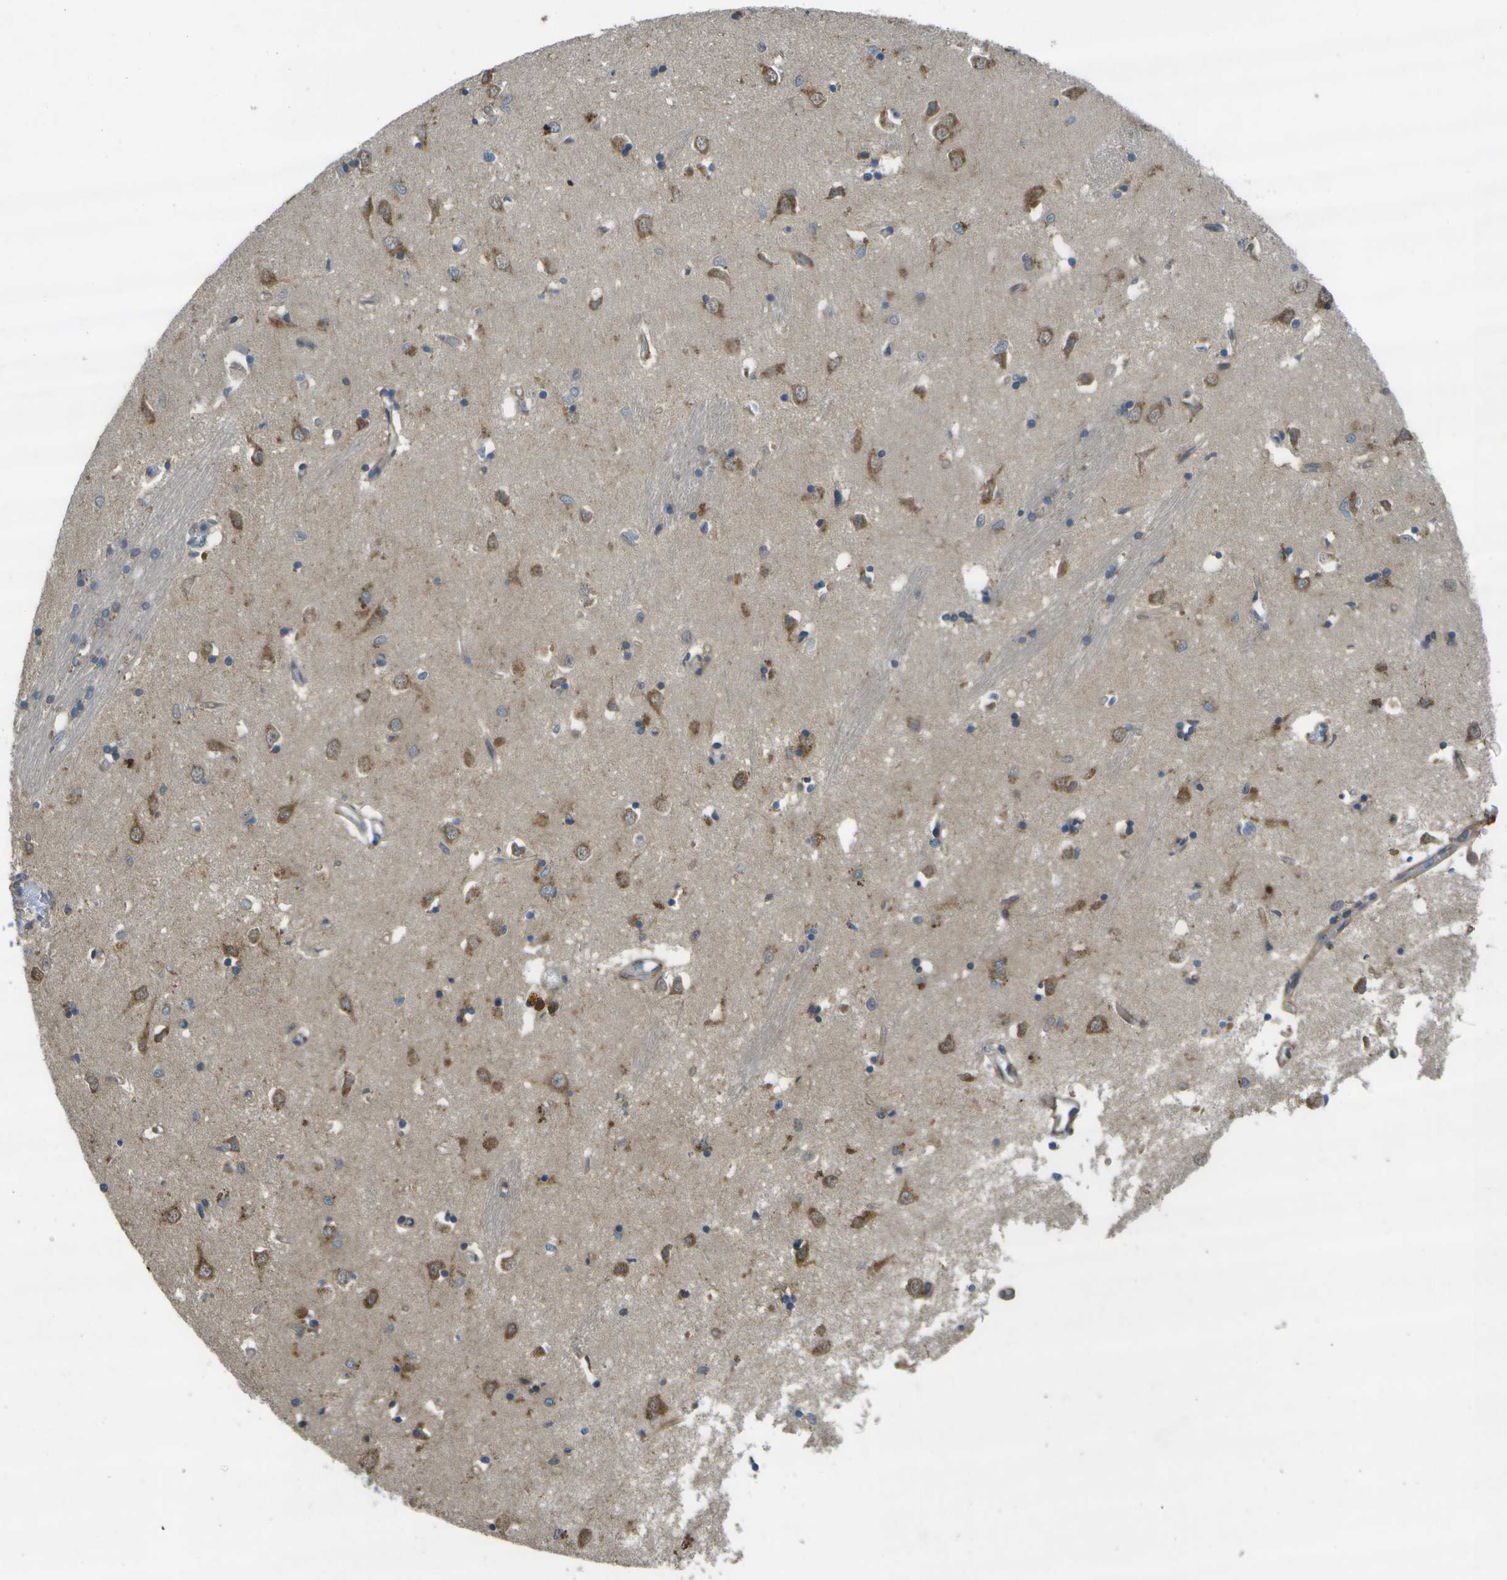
{"staining": {"intensity": "moderate", "quantity": "25%-75%", "location": "cytoplasmic/membranous,nuclear"}, "tissue": "caudate", "cell_type": "Glial cells", "image_type": "normal", "snomed": [{"axis": "morphology", "description": "Normal tissue, NOS"}, {"axis": "topography", "description": "Lateral ventricle wall"}], "caption": "Immunohistochemical staining of unremarkable caudate demonstrates 25%-75% levels of moderate cytoplasmic/membranous,nuclear protein expression in approximately 25%-75% of glial cells. The staining was performed using DAB (3,3'-diaminobenzidine), with brown indicating positive protein expression. Nuclei are stained blue with hematoxylin.", "gene": "GANC", "patient": {"sex": "female", "age": 19}}